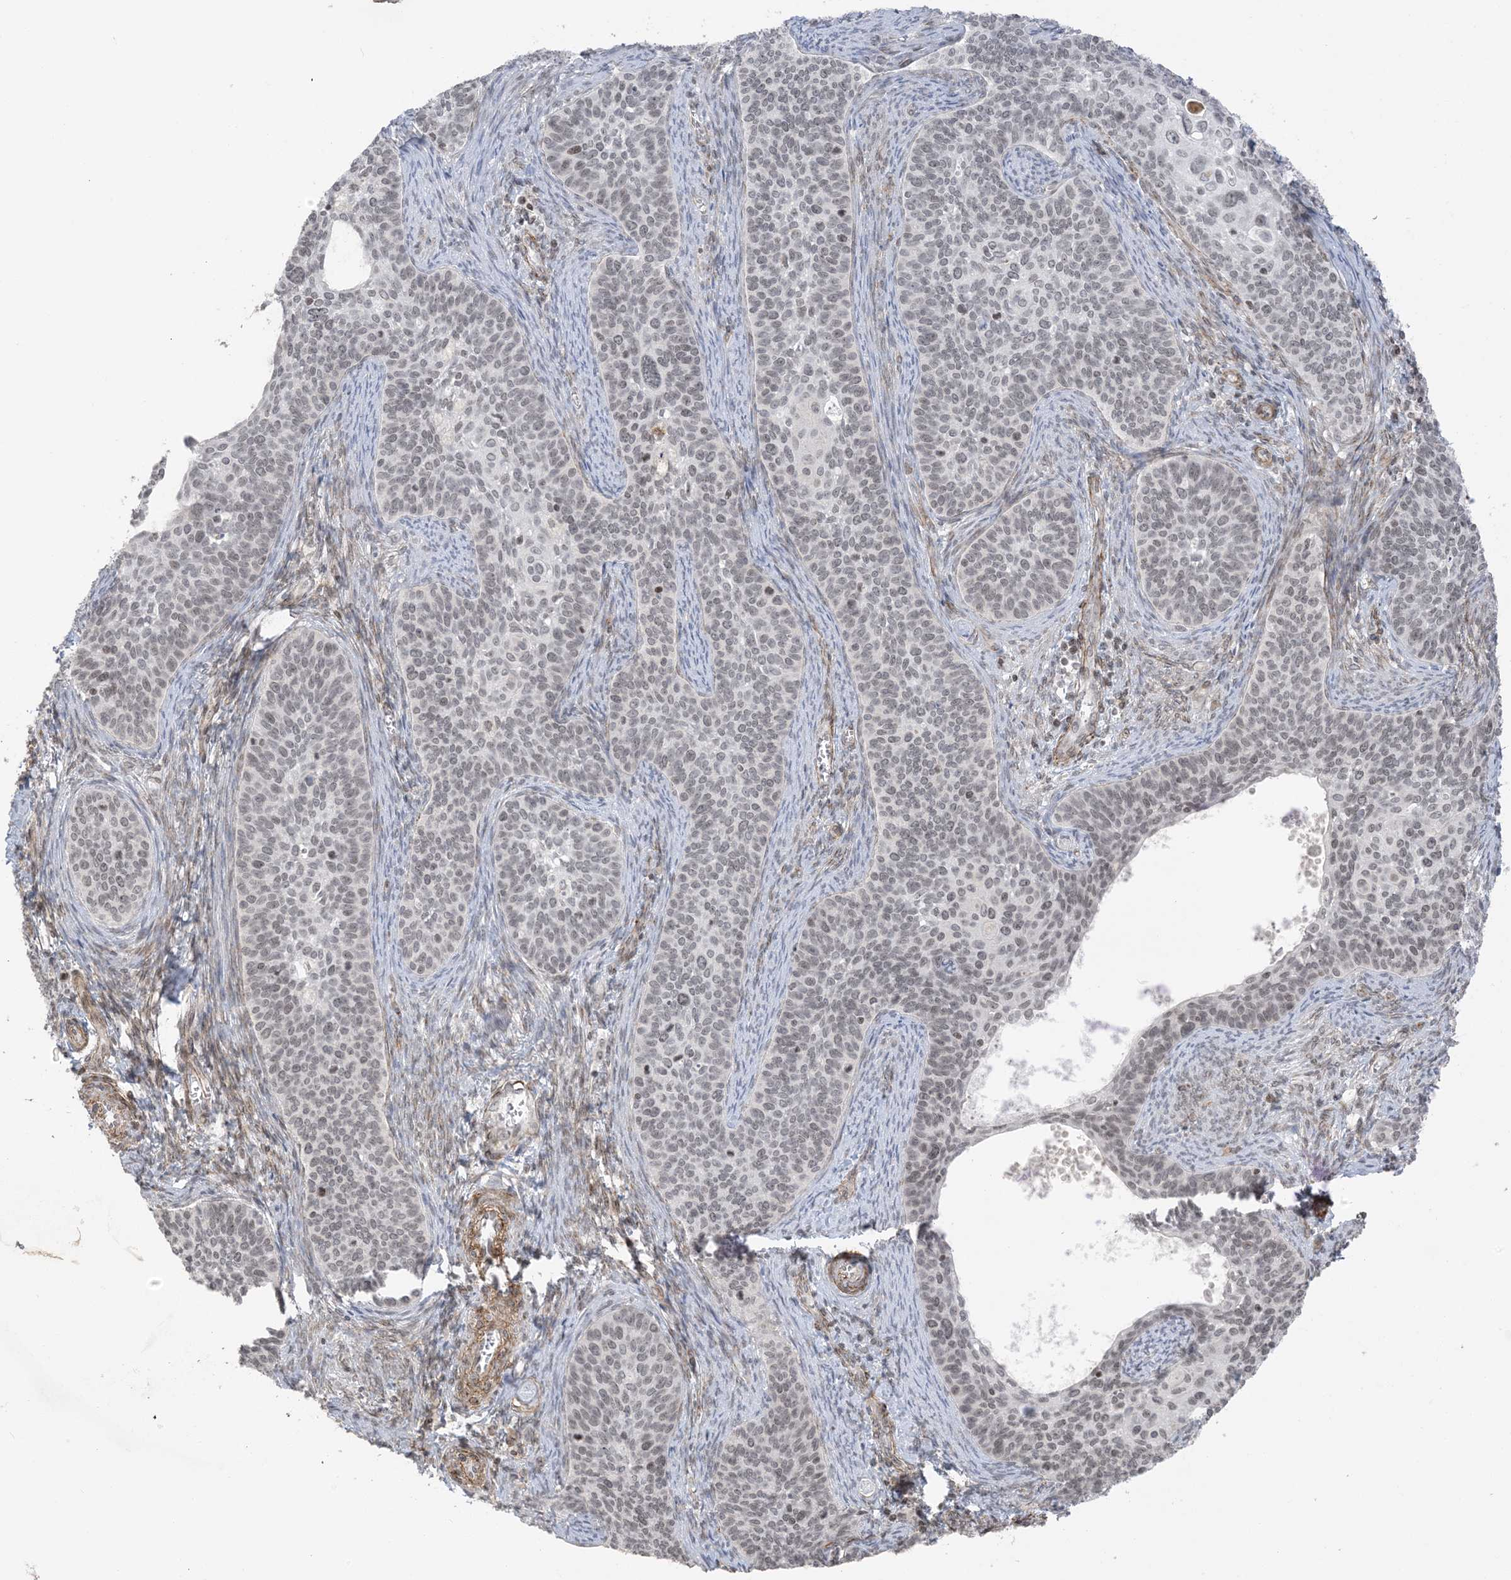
{"staining": {"intensity": "weak", "quantity": "<25%", "location": "nuclear"}, "tissue": "cervical cancer", "cell_type": "Tumor cells", "image_type": "cancer", "snomed": [{"axis": "morphology", "description": "Squamous cell carcinoma, NOS"}, {"axis": "topography", "description": "Cervix"}], "caption": "Human cervical squamous cell carcinoma stained for a protein using immunohistochemistry (IHC) shows no expression in tumor cells.", "gene": "METAP1D", "patient": {"sex": "female", "age": 33}}